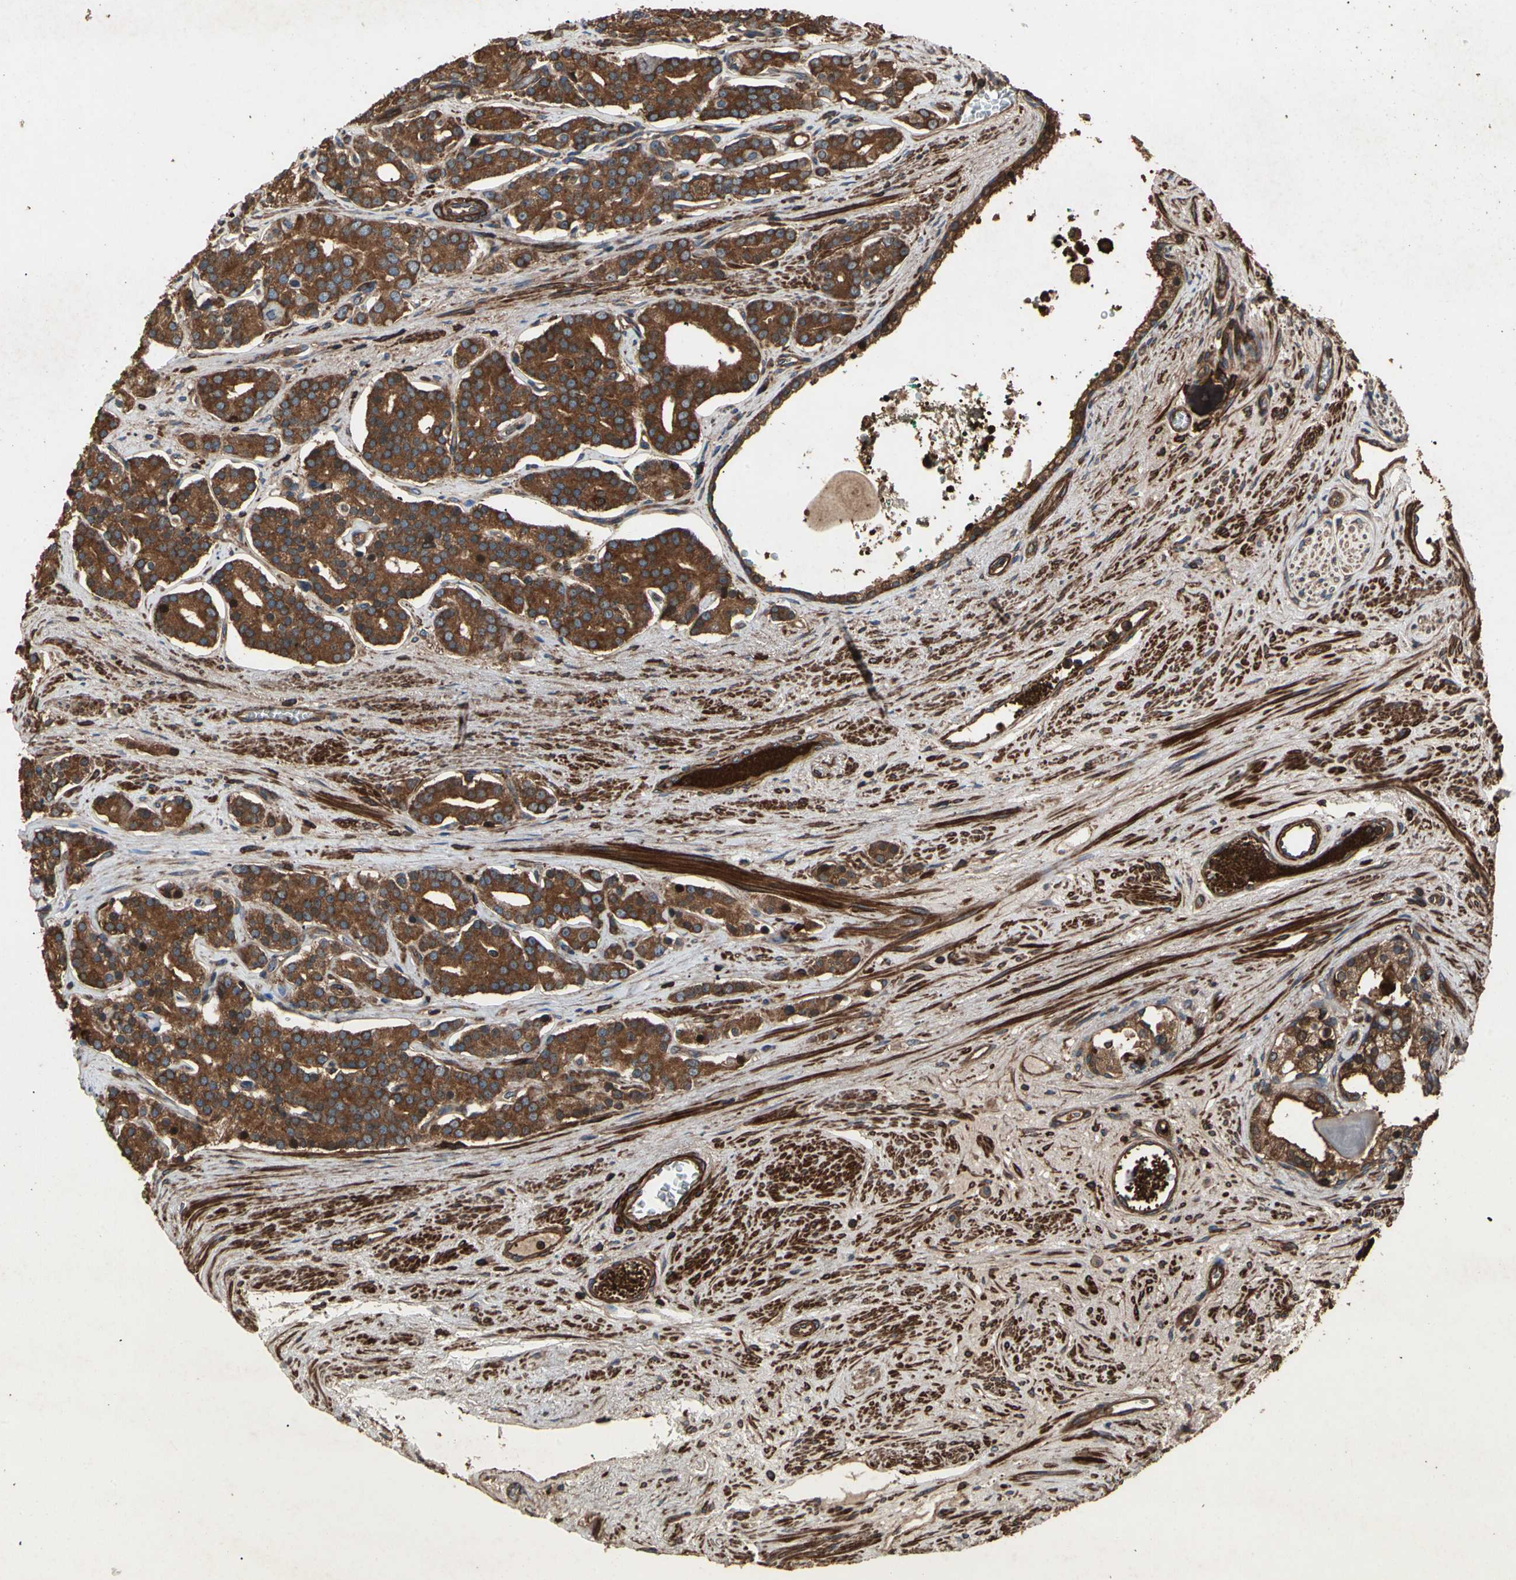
{"staining": {"intensity": "strong", "quantity": ">75%", "location": "cytoplasmic/membranous"}, "tissue": "prostate cancer", "cell_type": "Tumor cells", "image_type": "cancer", "snomed": [{"axis": "morphology", "description": "Adenocarcinoma, Low grade"}, {"axis": "topography", "description": "Prostate"}], "caption": "Prostate cancer (low-grade adenocarcinoma) stained for a protein reveals strong cytoplasmic/membranous positivity in tumor cells. The staining was performed using DAB to visualize the protein expression in brown, while the nuclei were stained in blue with hematoxylin (Magnification: 20x).", "gene": "AGBL2", "patient": {"sex": "male", "age": 63}}